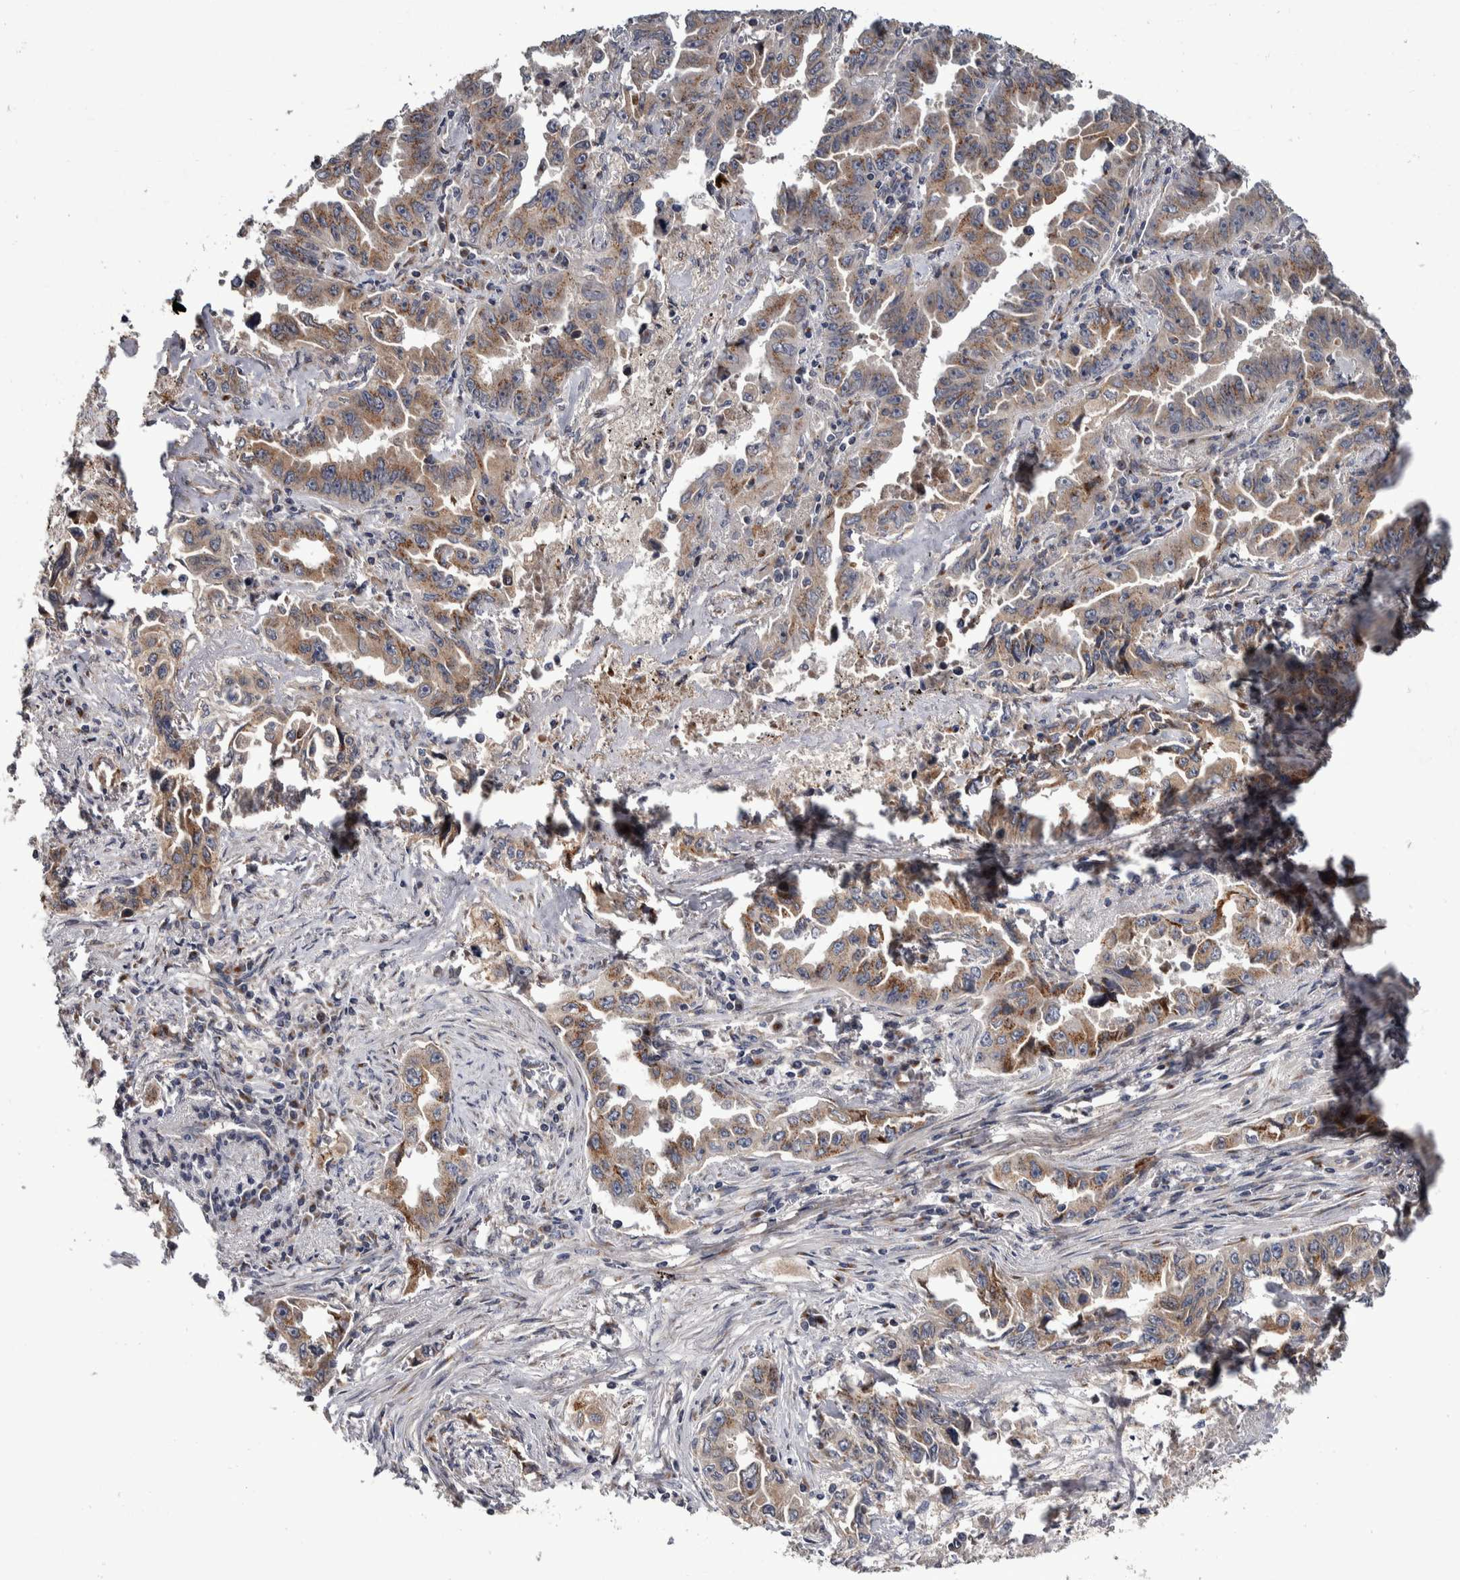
{"staining": {"intensity": "moderate", "quantity": ">75%", "location": "cytoplasmic/membranous"}, "tissue": "lung cancer", "cell_type": "Tumor cells", "image_type": "cancer", "snomed": [{"axis": "morphology", "description": "Adenocarcinoma, NOS"}, {"axis": "topography", "description": "Lung"}], "caption": "Lung cancer (adenocarcinoma) stained for a protein (brown) displays moderate cytoplasmic/membranous positive expression in approximately >75% of tumor cells.", "gene": "CANT1", "patient": {"sex": "female", "age": 51}}